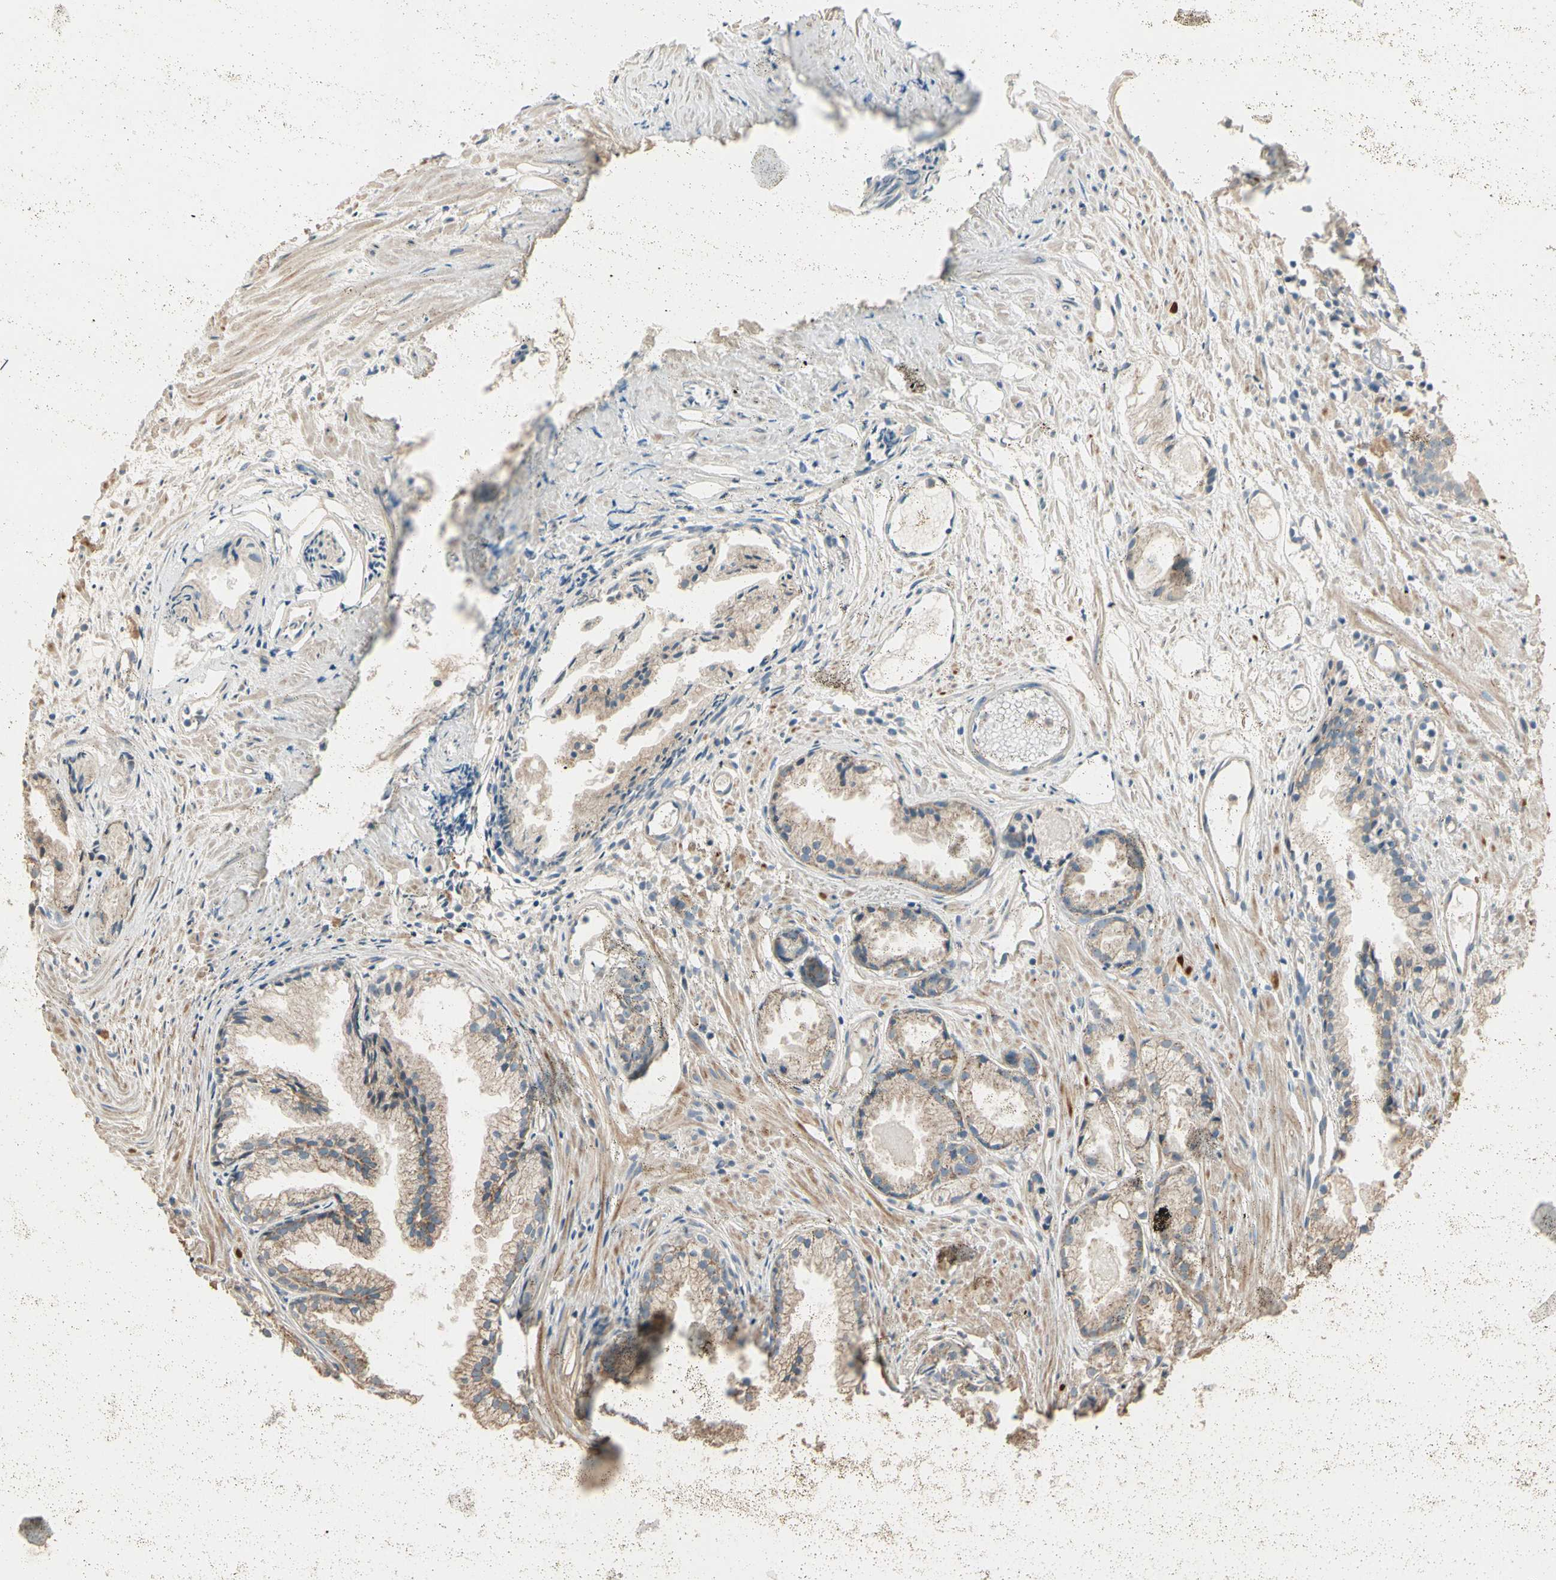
{"staining": {"intensity": "weak", "quantity": ">75%", "location": "cytoplasmic/membranous"}, "tissue": "prostate cancer", "cell_type": "Tumor cells", "image_type": "cancer", "snomed": [{"axis": "morphology", "description": "Adenocarcinoma, Low grade"}, {"axis": "topography", "description": "Prostate"}], "caption": "A brown stain labels weak cytoplasmic/membranous positivity of a protein in prostate cancer tumor cells.", "gene": "TNFRSF21", "patient": {"sex": "male", "age": 72}}